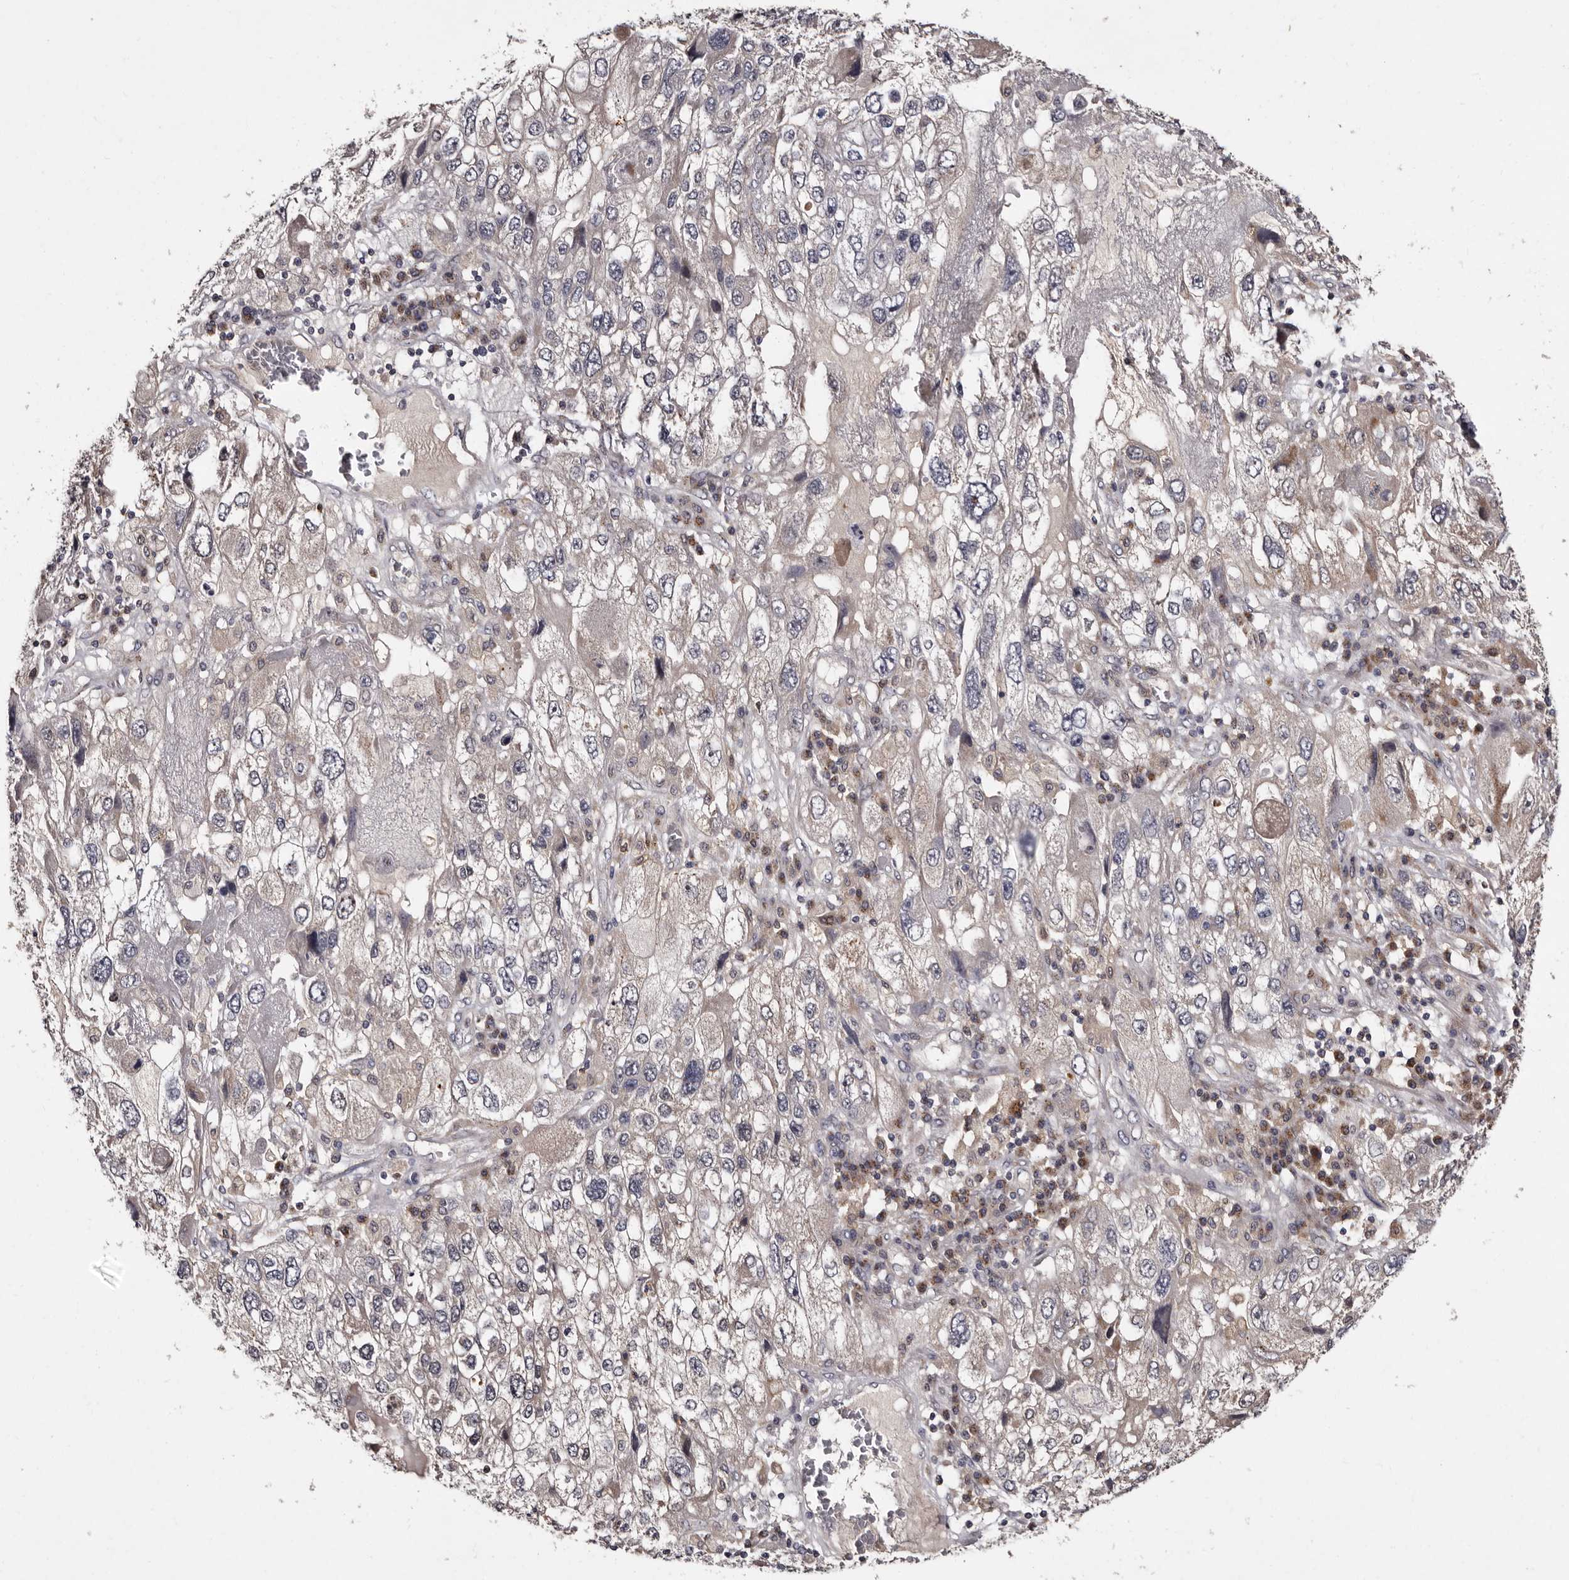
{"staining": {"intensity": "negative", "quantity": "none", "location": "none"}, "tissue": "endometrial cancer", "cell_type": "Tumor cells", "image_type": "cancer", "snomed": [{"axis": "morphology", "description": "Adenocarcinoma, NOS"}, {"axis": "topography", "description": "Endometrium"}], "caption": "IHC micrograph of neoplastic tissue: endometrial cancer (adenocarcinoma) stained with DAB (3,3'-diaminobenzidine) reveals no significant protein positivity in tumor cells.", "gene": "DNPH1", "patient": {"sex": "female", "age": 49}}